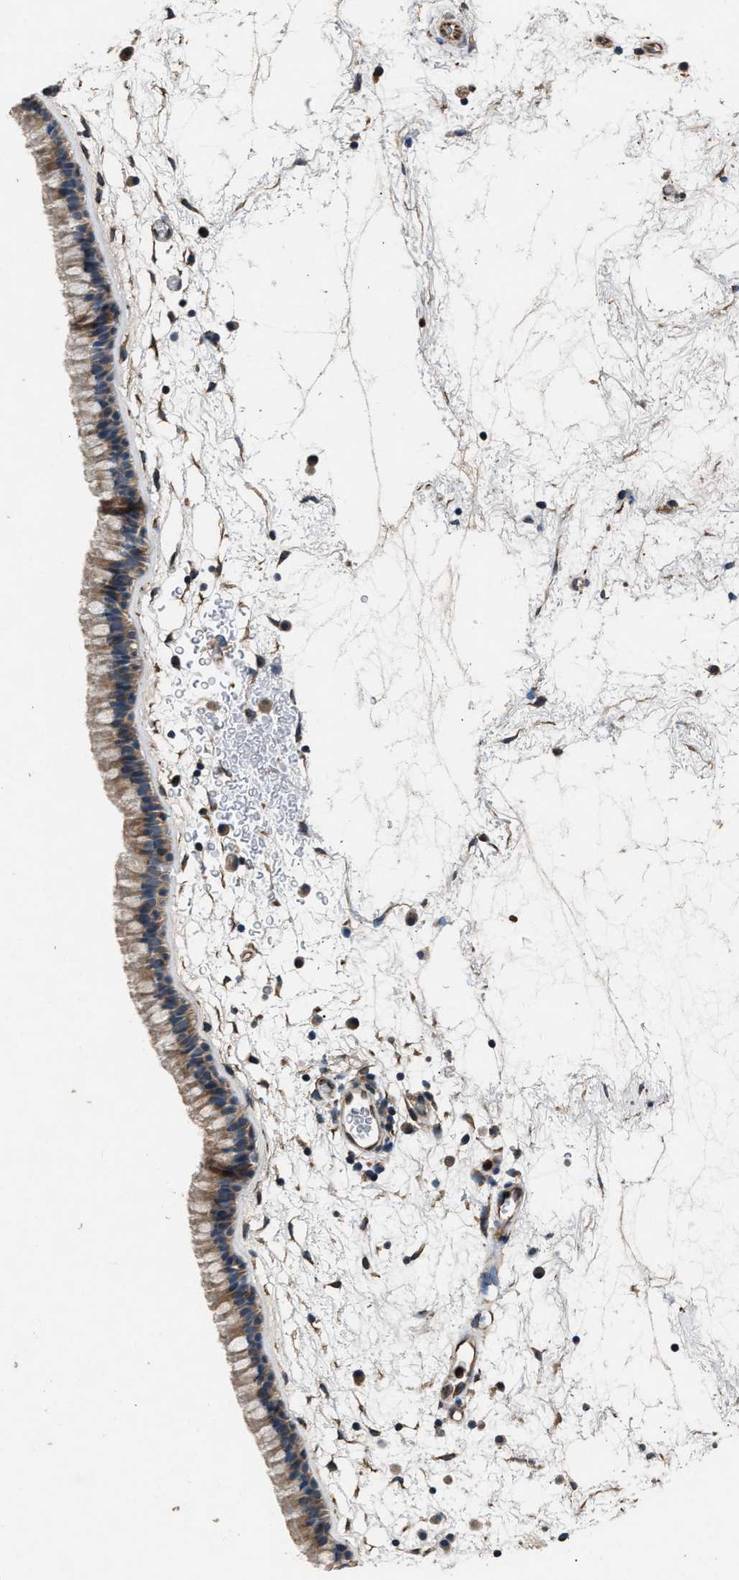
{"staining": {"intensity": "moderate", "quantity": ">75%", "location": "cytoplasmic/membranous"}, "tissue": "nasopharynx", "cell_type": "Respiratory epithelial cells", "image_type": "normal", "snomed": [{"axis": "morphology", "description": "Normal tissue, NOS"}, {"axis": "morphology", "description": "Inflammation, NOS"}, {"axis": "topography", "description": "Nasopharynx"}], "caption": "The immunohistochemical stain labels moderate cytoplasmic/membranous positivity in respiratory epithelial cells of normal nasopharynx. Ihc stains the protein in brown and the nuclei are stained blue.", "gene": "PPID", "patient": {"sex": "male", "age": 48}}